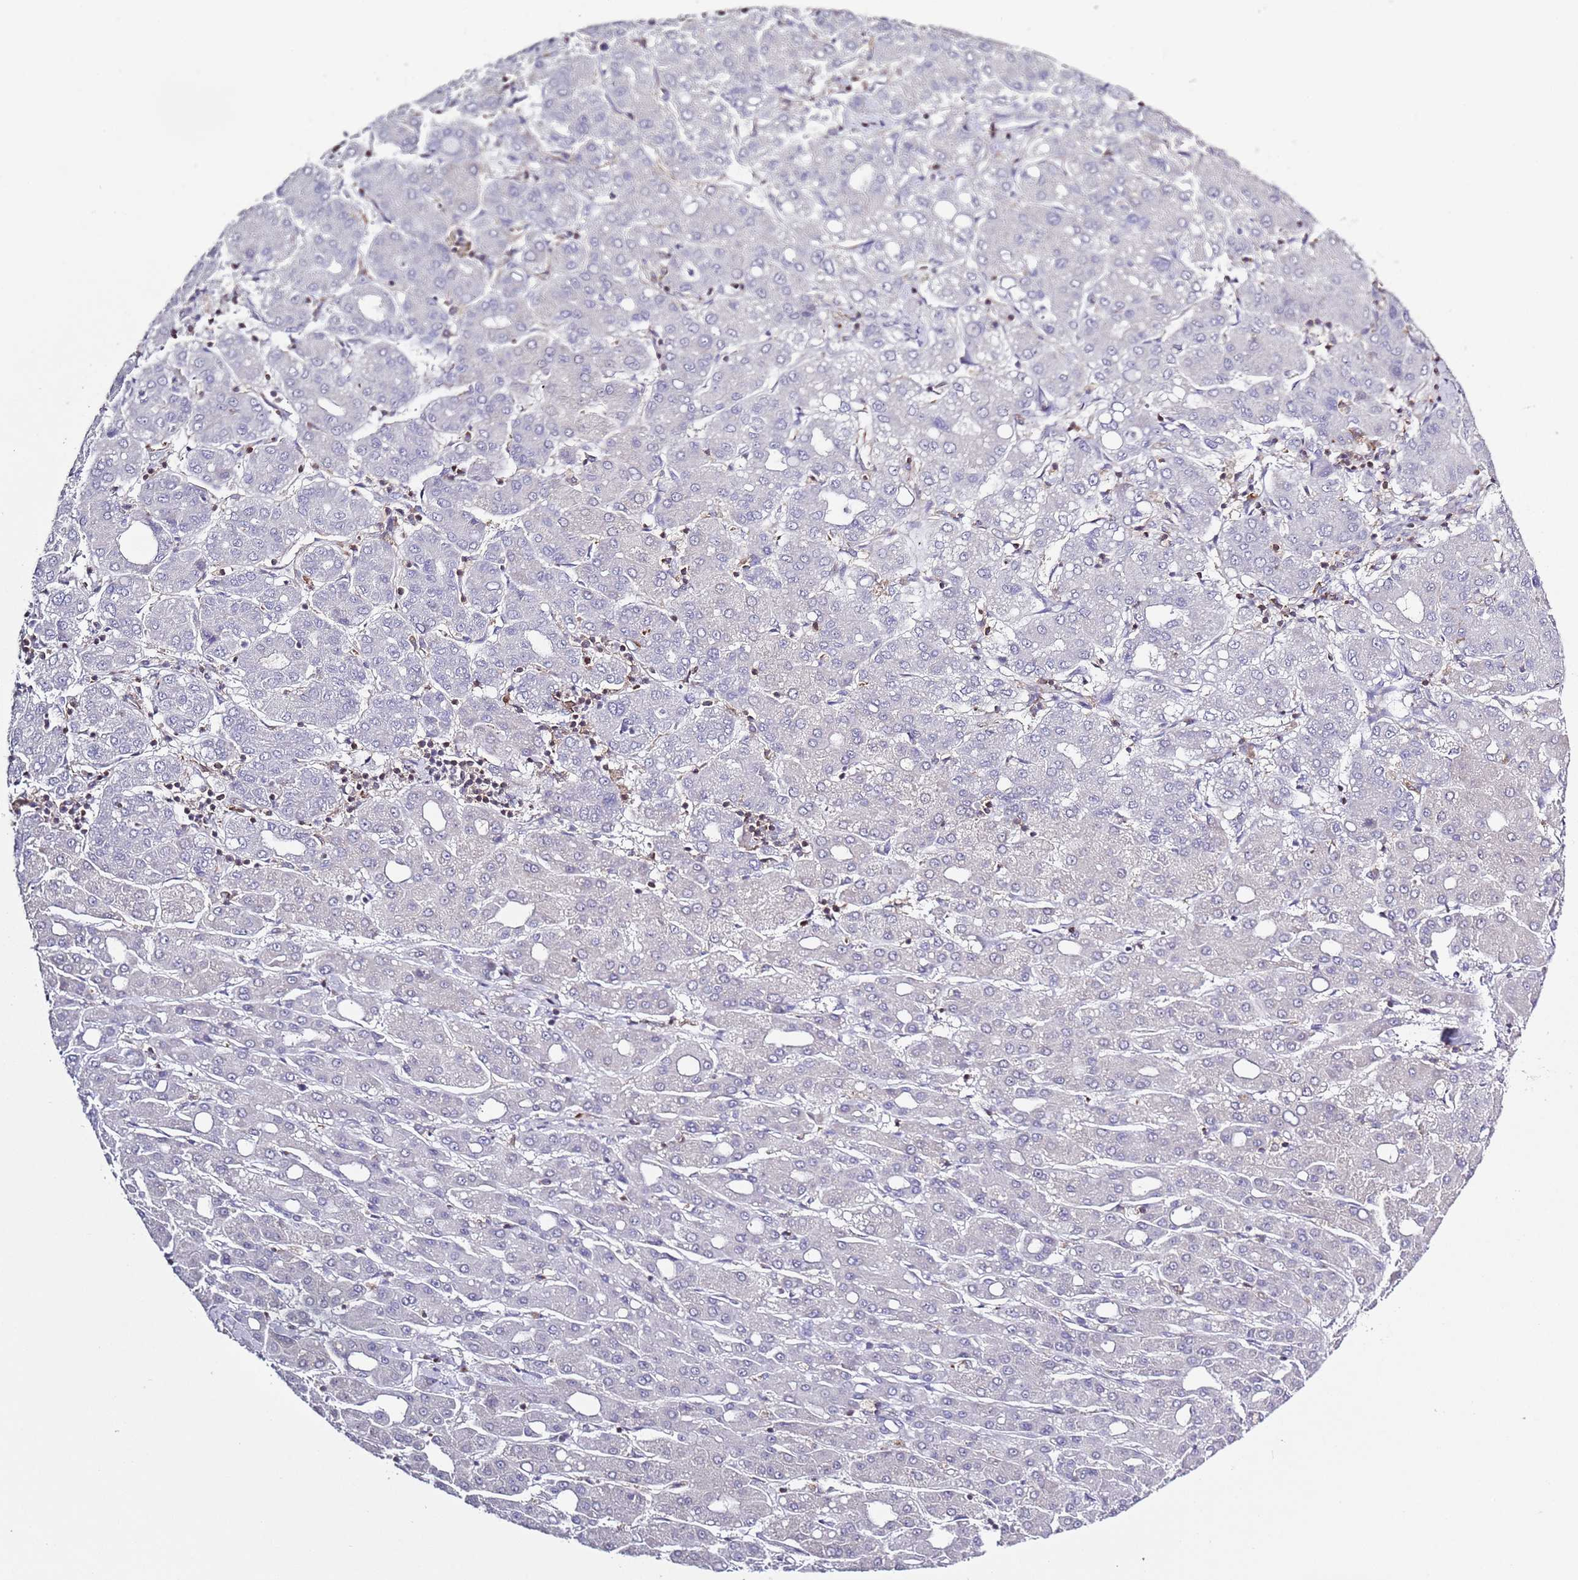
{"staining": {"intensity": "negative", "quantity": "none", "location": "none"}, "tissue": "liver cancer", "cell_type": "Tumor cells", "image_type": "cancer", "snomed": [{"axis": "morphology", "description": "Carcinoma, Hepatocellular, NOS"}, {"axis": "topography", "description": "Liver"}], "caption": "DAB immunohistochemical staining of human liver cancer (hepatocellular carcinoma) demonstrates no significant expression in tumor cells. (Immunohistochemistry, brightfield microscopy, high magnification).", "gene": "LPXN", "patient": {"sex": "male", "age": 65}}